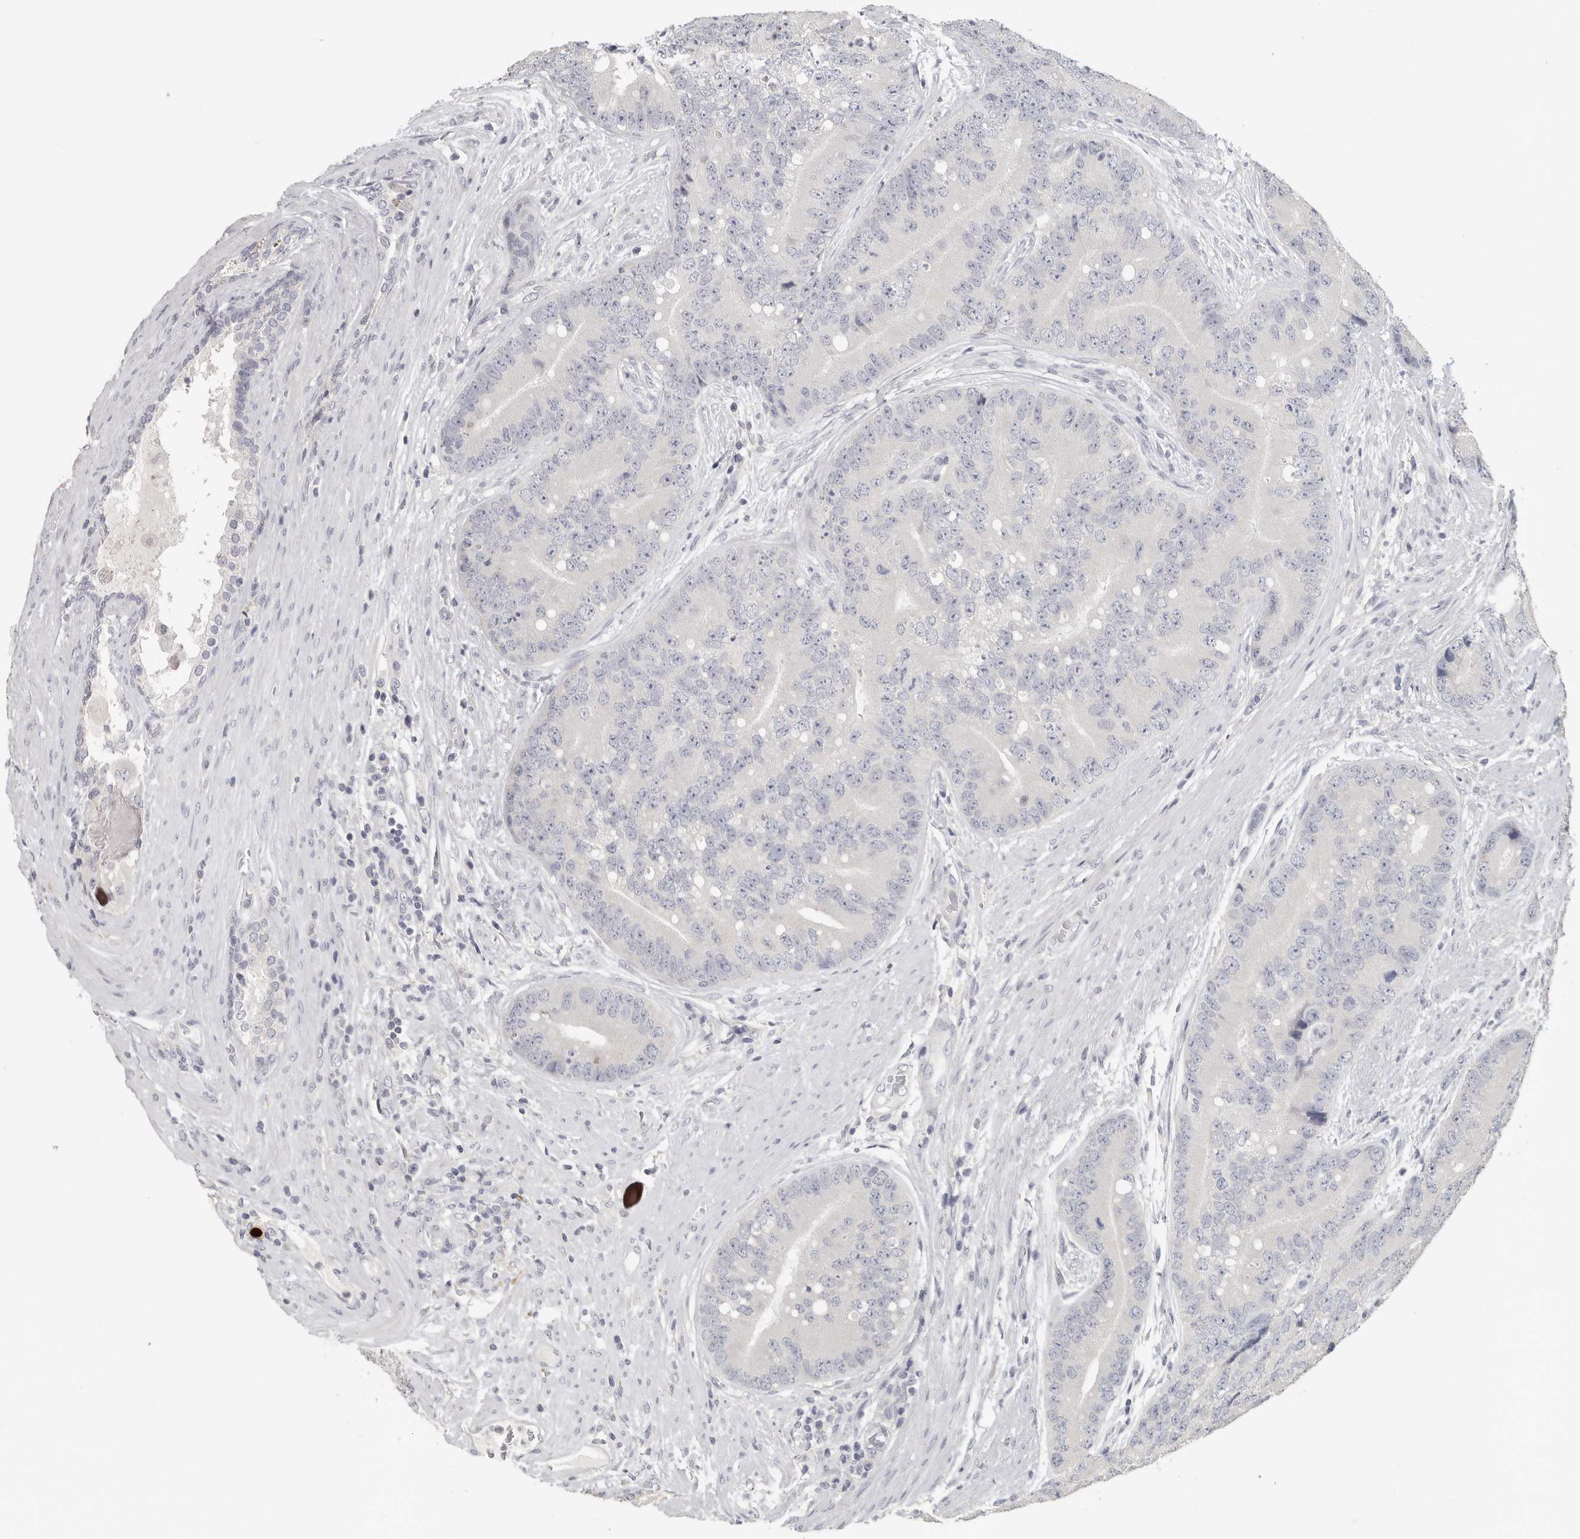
{"staining": {"intensity": "negative", "quantity": "none", "location": "none"}, "tissue": "prostate cancer", "cell_type": "Tumor cells", "image_type": "cancer", "snomed": [{"axis": "morphology", "description": "Adenocarcinoma, High grade"}, {"axis": "topography", "description": "Prostate"}], "caption": "Prostate cancer (adenocarcinoma (high-grade)) stained for a protein using IHC demonstrates no positivity tumor cells.", "gene": "DNAJC11", "patient": {"sex": "male", "age": 70}}